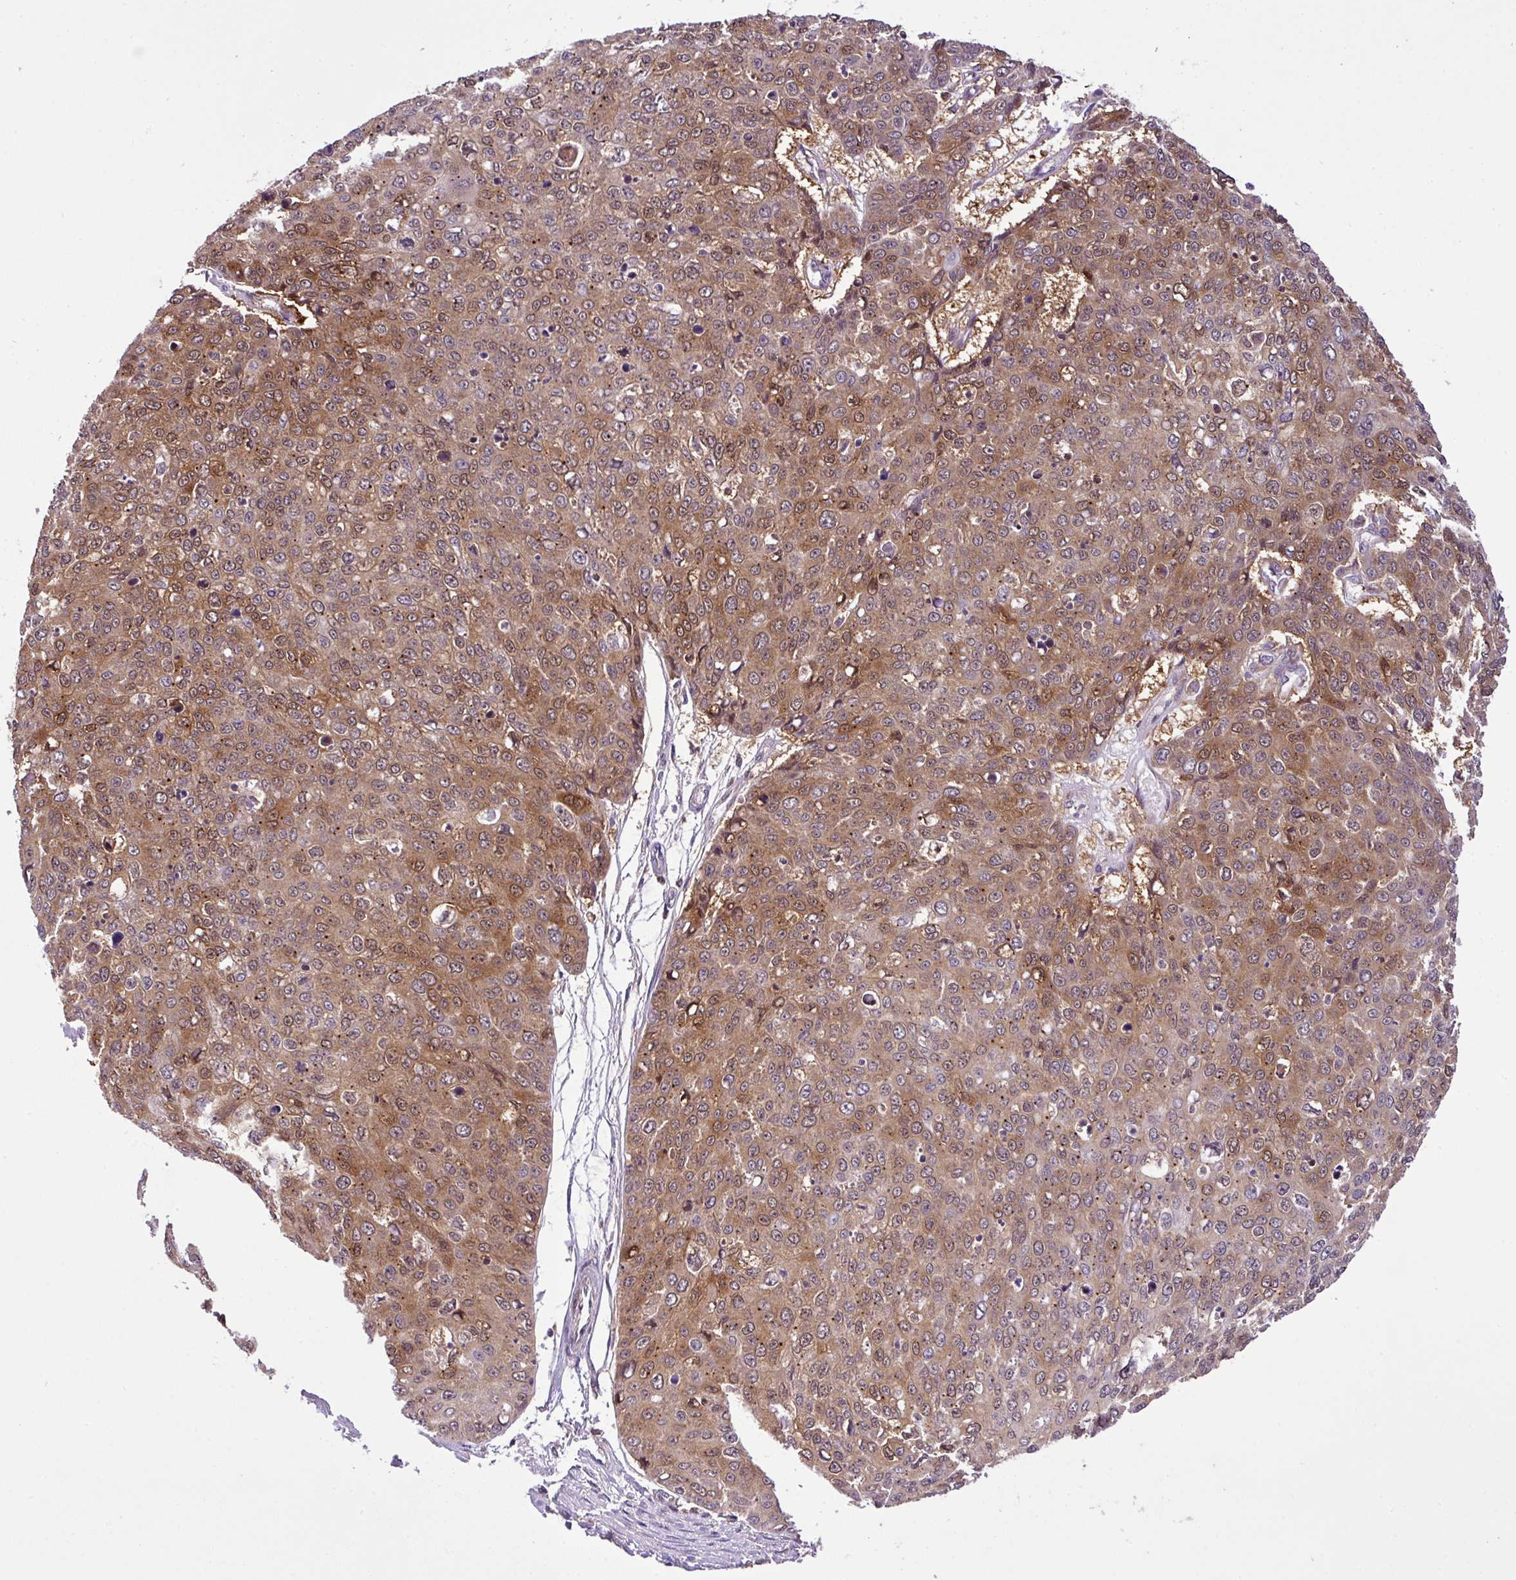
{"staining": {"intensity": "moderate", "quantity": ">75%", "location": "cytoplasmic/membranous,nuclear"}, "tissue": "skin cancer", "cell_type": "Tumor cells", "image_type": "cancer", "snomed": [{"axis": "morphology", "description": "Squamous cell carcinoma, NOS"}, {"axis": "topography", "description": "Skin"}], "caption": "Tumor cells reveal medium levels of moderate cytoplasmic/membranous and nuclear staining in about >75% of cells in squamous cell carcinoma (skin). (DAB (3,3'-diaminobenzidine) IHC, brown staining for protein, blue staining for nuclei).", "gene": "DLGAP4", "patient": {"sex": "male", "age": 71}}